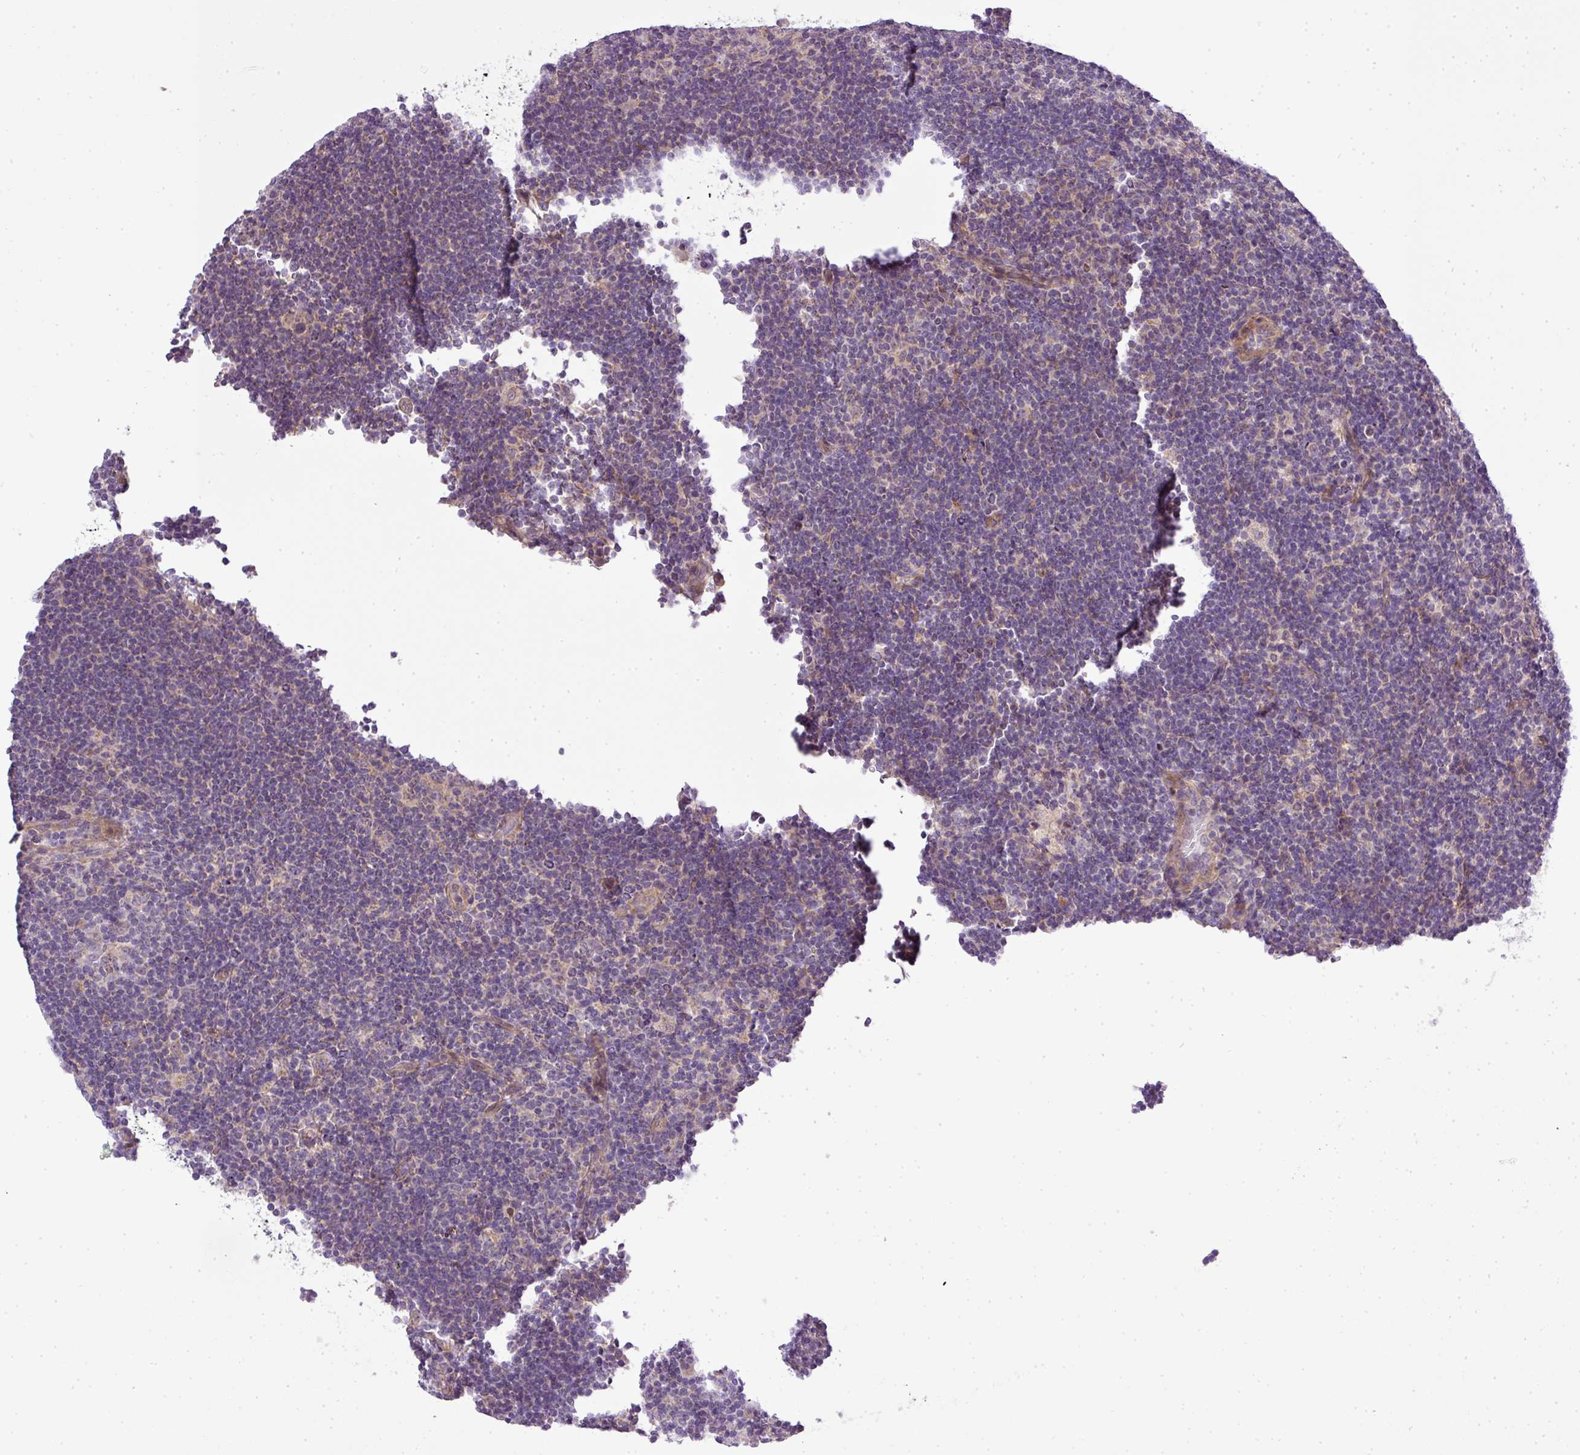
{"staining": {"intensity": "negative", "quantity": "none", "location": "none"}, "tissue": "lymphoma", "cell_type": "Tumor cells", "image_type": "cancer", "snomed": [{"axis": "morphology", "description": "Hodgkin's disease, NOS"}, {"axis": "topography", "description": "Lymph node"}], "caption": "This is an immunohistochemistry (IHC) histopathology image of lymphoma. There is no expression in tumor cells.", "gene": "ZDHHC1", "patient": {"sex": "female", "age": 57}}